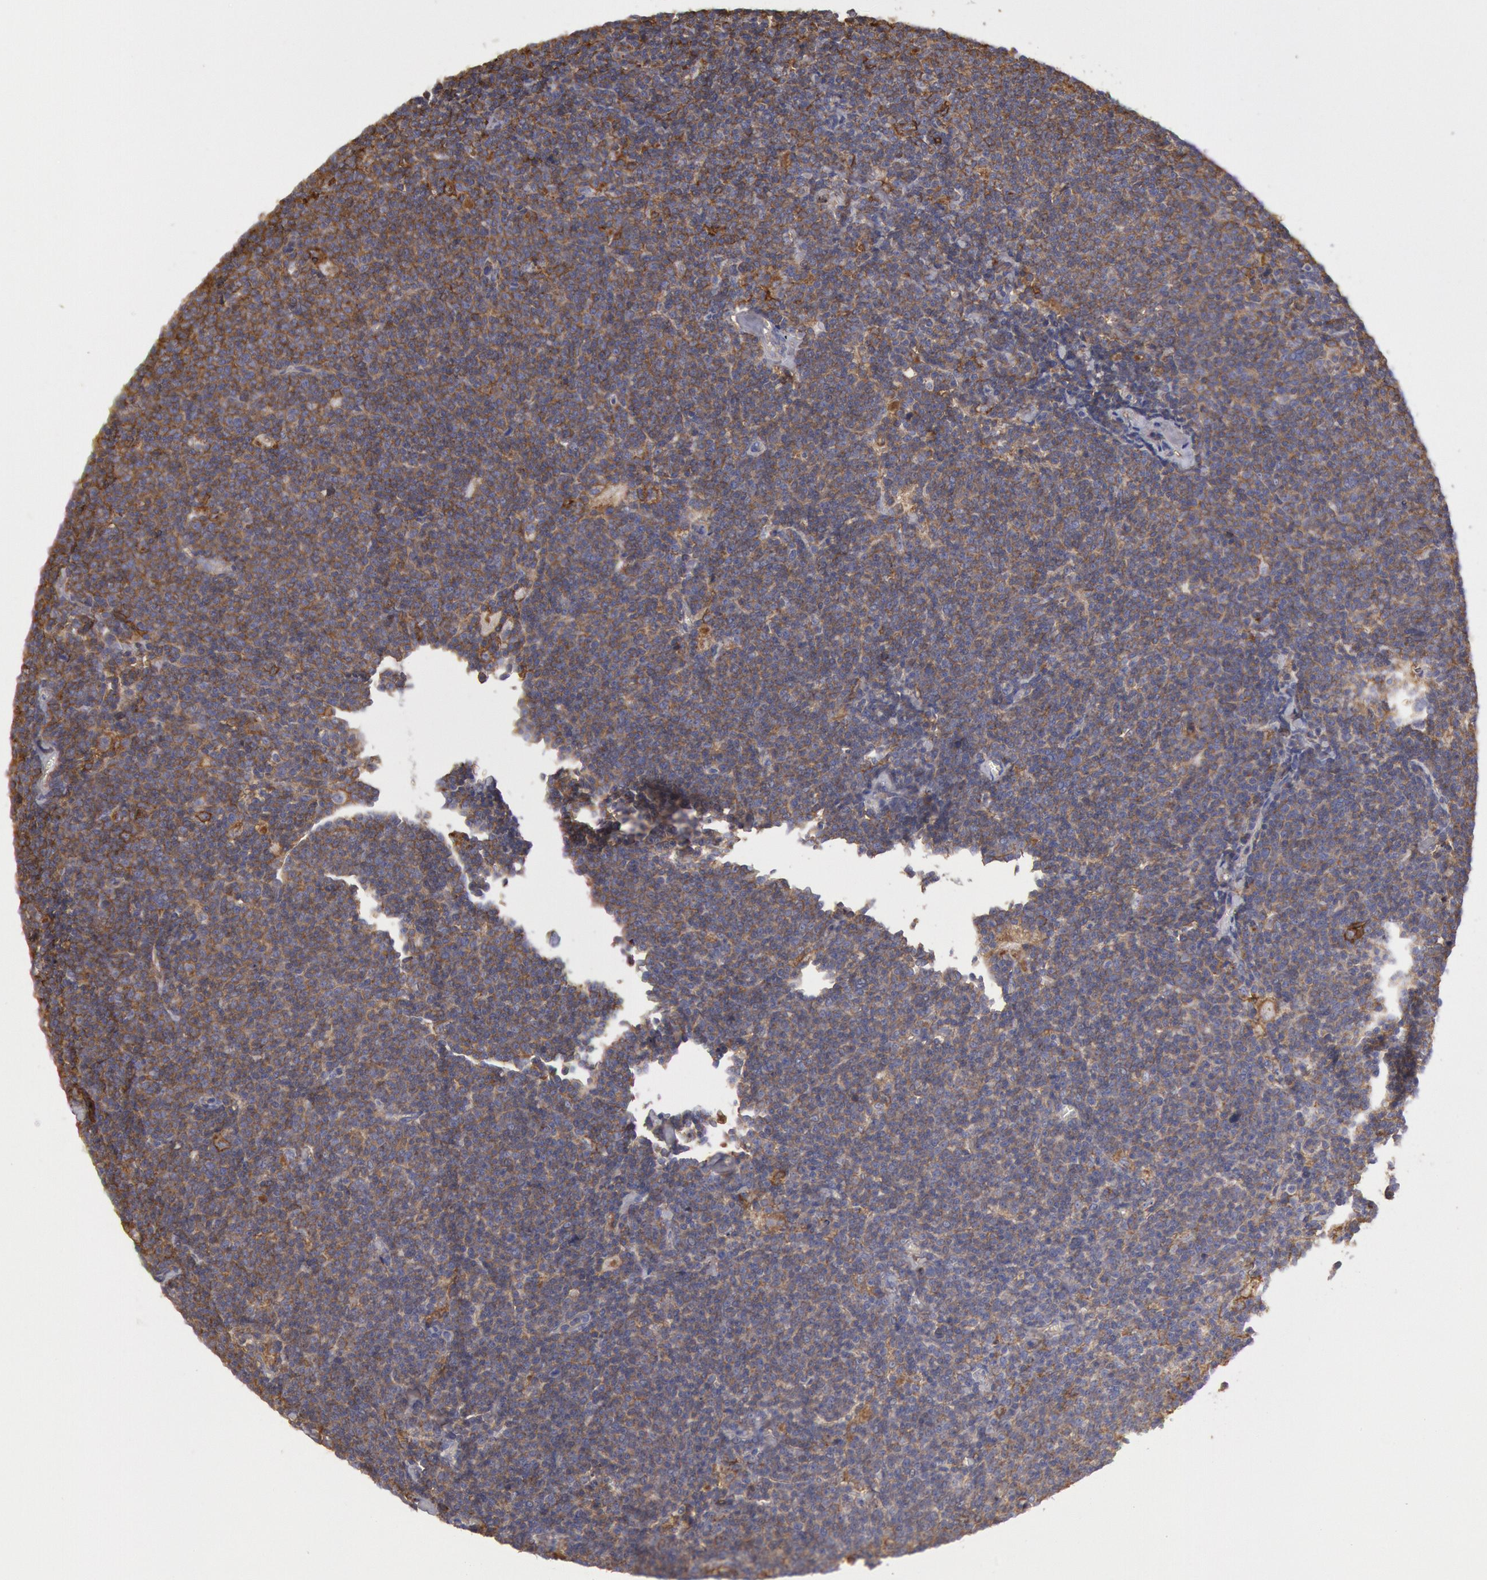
{"staining": {"intensity": "moderate", "quantity": ">75%", "location": "cytoplasmic/membranous"}, "tissue": "lymphoma", "cell_type": "Tumor cells", "image_type": "cancer", "snomed": [{"axis": "morphology", "description": "Malignant lymphoma, non-Hodgkin's type, Low grade"}, {"axis": "topography", "description": "Lymph node"}], "caption": "High-magnification brightfield microscopy of low-grade malignant lymphoma, non-Hodgkin's type stained with DAB (brown) and counterstained with hematoxylin (blue). tumor cells exhibit moderate cytoplasmic/membranous staining is present in about>75% of cells.", "gene": "SNAP23", "patient": {"sex": "male", "age": 65}}